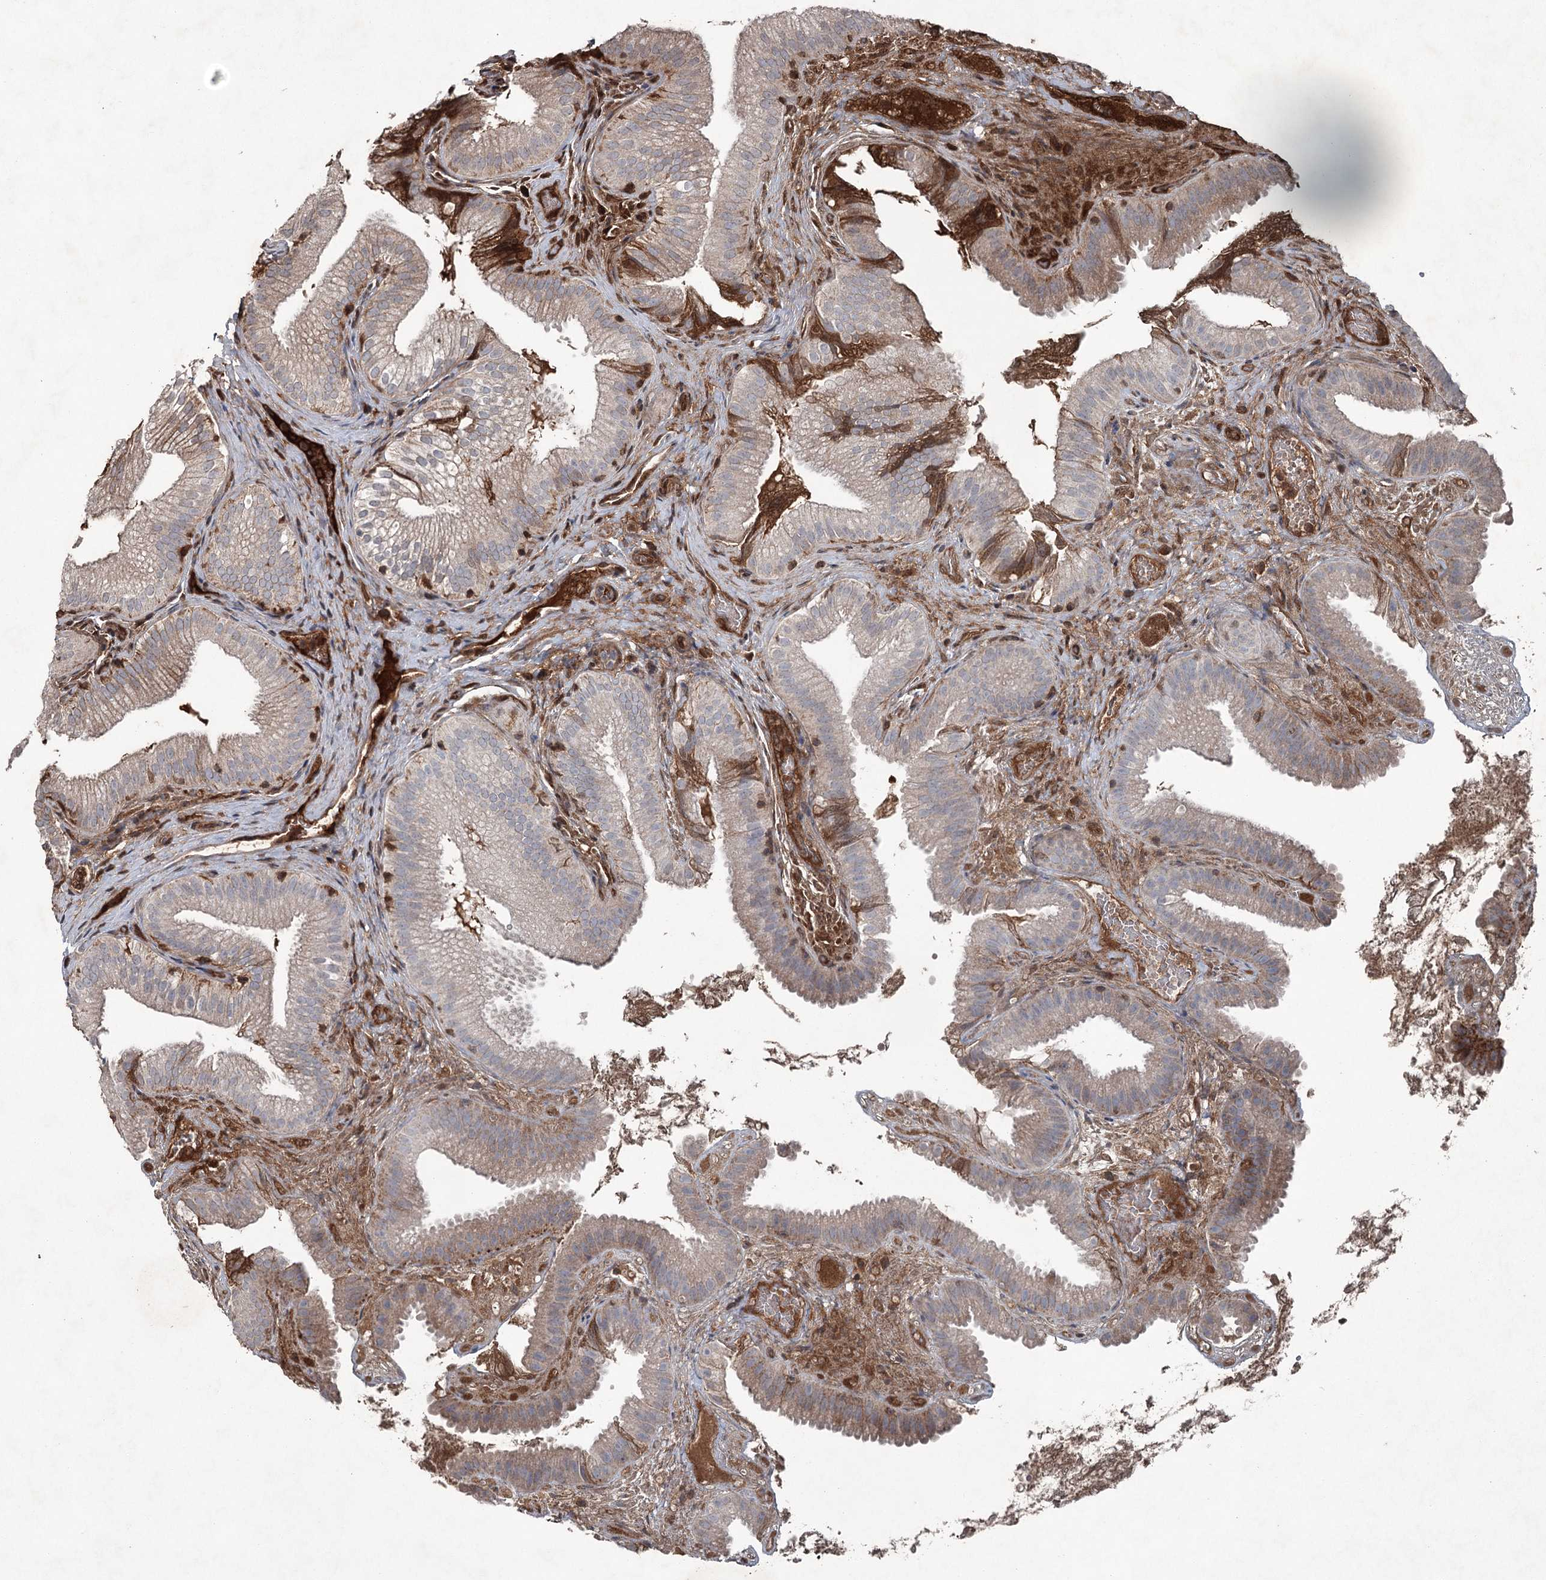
{"staining": {"intensity": "weak", "quantity": "25%-75%", "location": "cytoplasmic/membranous"}, "tissue": "gallbladder", "cell_type": "Glandular cells", "image_type": "normal", "snomed": [{"axis": "morphology", "description": "Normal tissue, NOS"}, {"axis": "topography", "description": "Gallbladder"}], "caption": "Protein staining demonstrates weak cytoplasmic/membranous staining in about 25%-75% of glandular cells in benign gallbladder.", "gene": "PGLYRP2", "patient": {"sex": "female", "age": 30}}